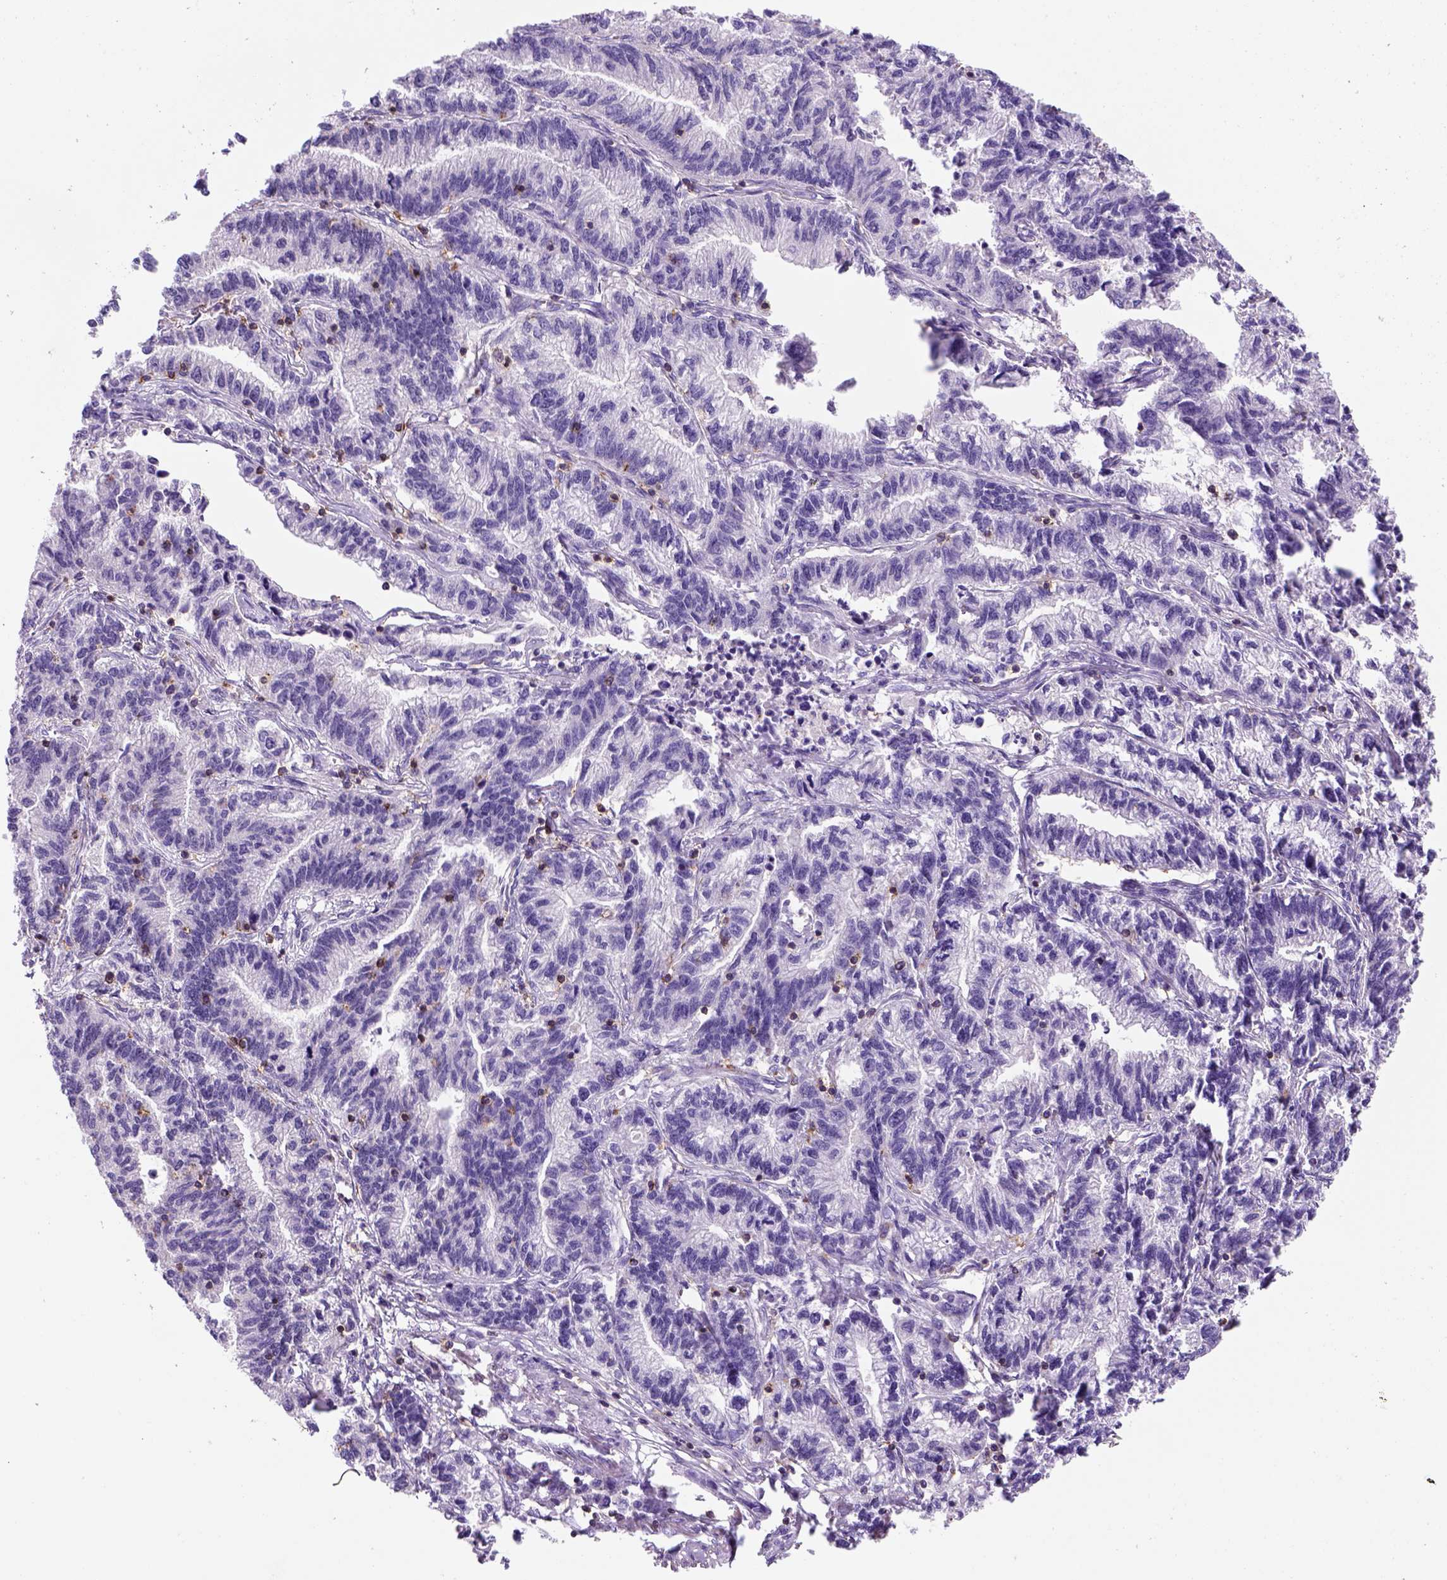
{"staining": {"intensity": "negative", "quantity": "none", "location": "none"}, "tissue": "stomach cancer", "cell_type": "Tumor cells", "image_type": "cancer", "snomed": [{"axis": "morphology", "description": "Adenocarcinoma, NOS"}, {"axis": "topography", "description": "Stomach"}], "caption": "DAB (3,3'-diaminobenzidine) immunohistochemical staining of human stomach cancer displays no significant staining in tumor cells.", "gene": "CD3E", "patient": {"sex": "male", "age": 83}}